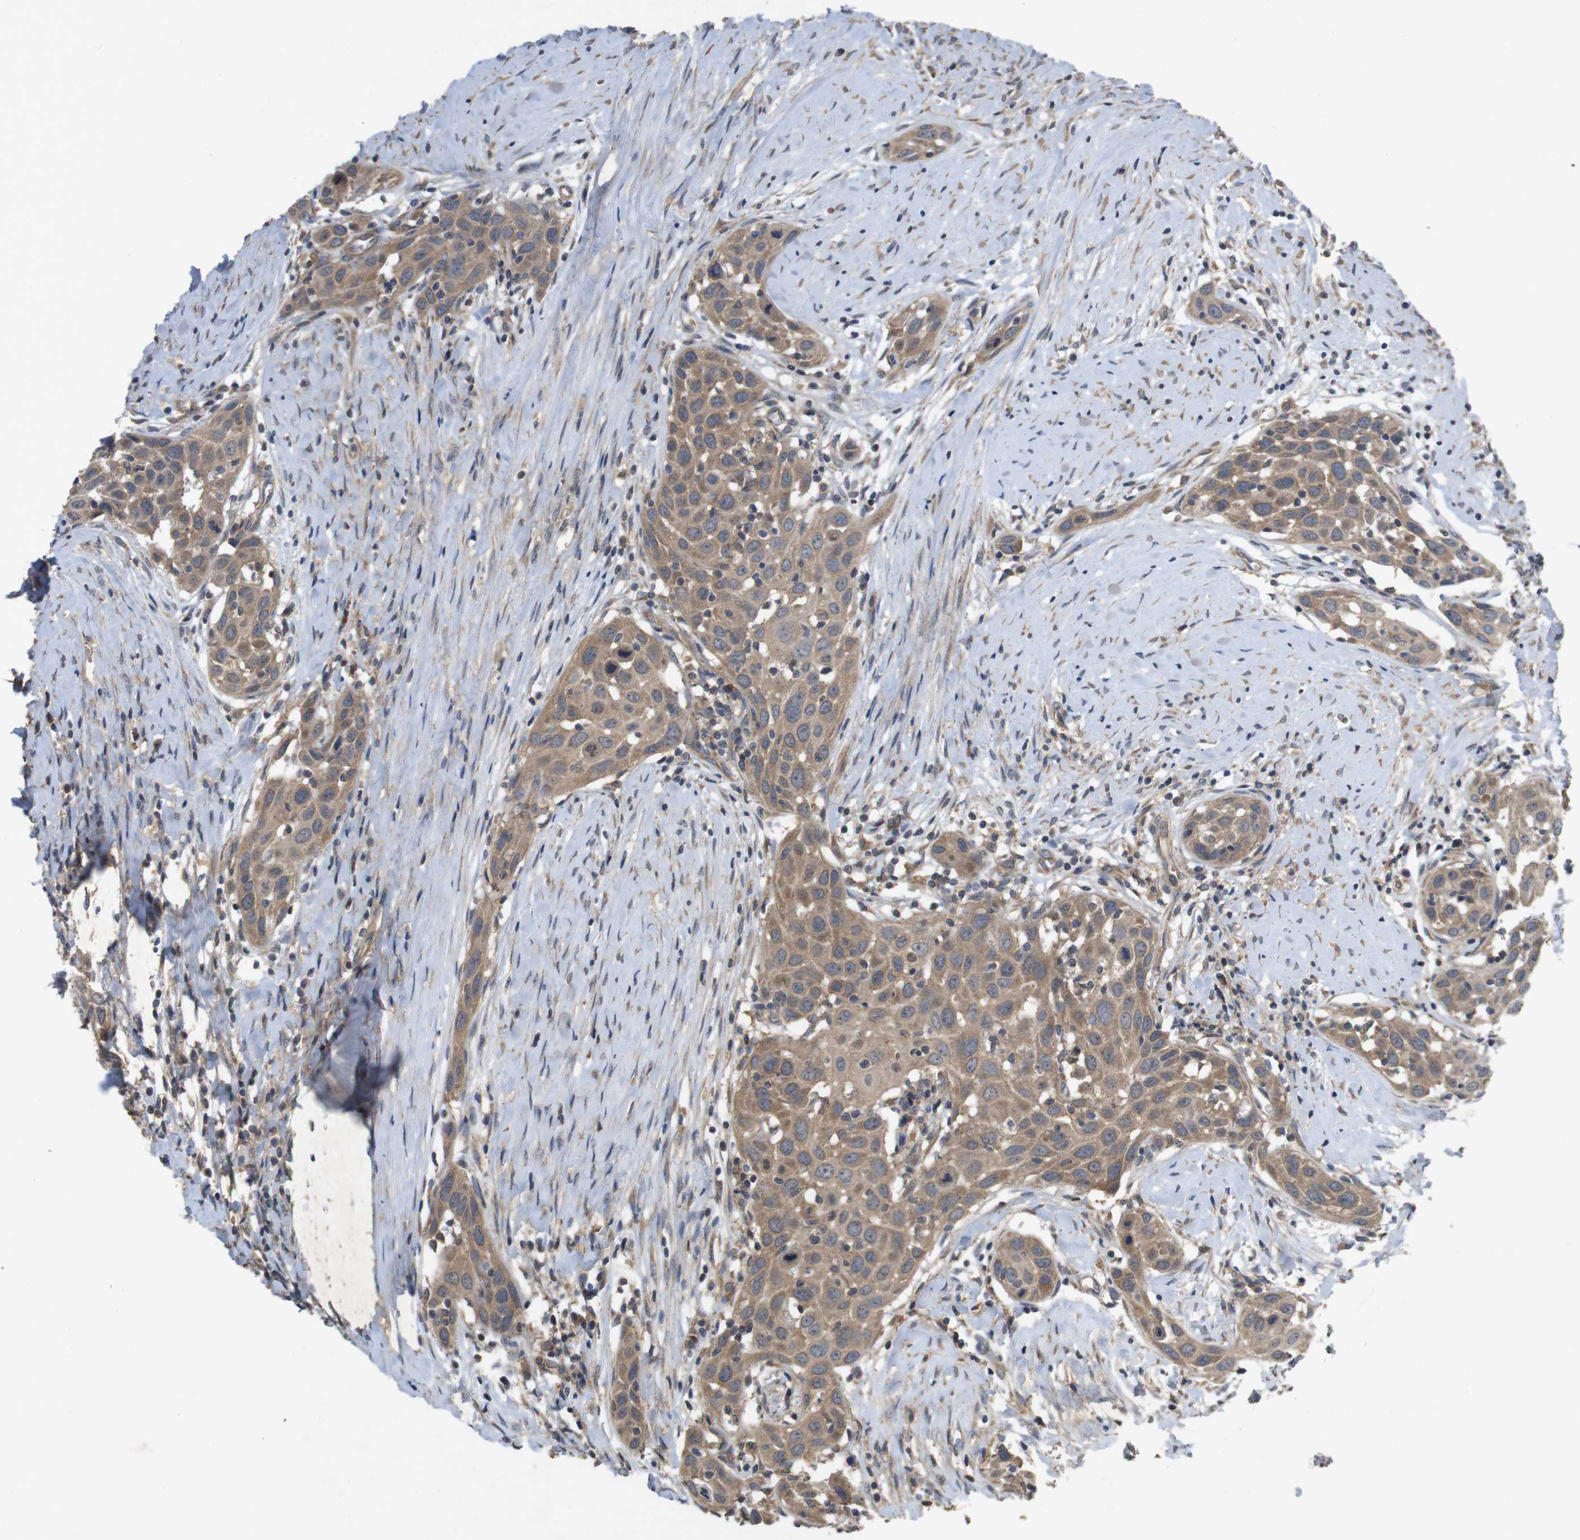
{"staining": {"intensity": "moderate", "quantity": ">75%", "location": "cytoplasmic/membranous"}, "tissue": "head and neck cancer", "cell_type": "Tumor cells", "image_type": "cancer", "snomed": [{"axis": "morphology", "description": "Squamous cell carcinoma, NOS"}, {"axis": "topography", "description": "Oral tissue"}, {"axis": "topography", "description": "Head-Neck"}], "caption": "A high-resolution photomicrograph shows immunohistochemistry (IHC) staining of head and neck cancer (squamous cell carcinoma), which displays moderate cytoplasmic/membranous expression in about >75% of tumor cells. The staining is performed using DAB (3,3'-diaminobenzidine) brown chromogen to label protein expression. The nuclei are counter-stained blue using hematoxylin.", "gene": "KCNS3", "patient": {"sex": "female", "age": 50}}